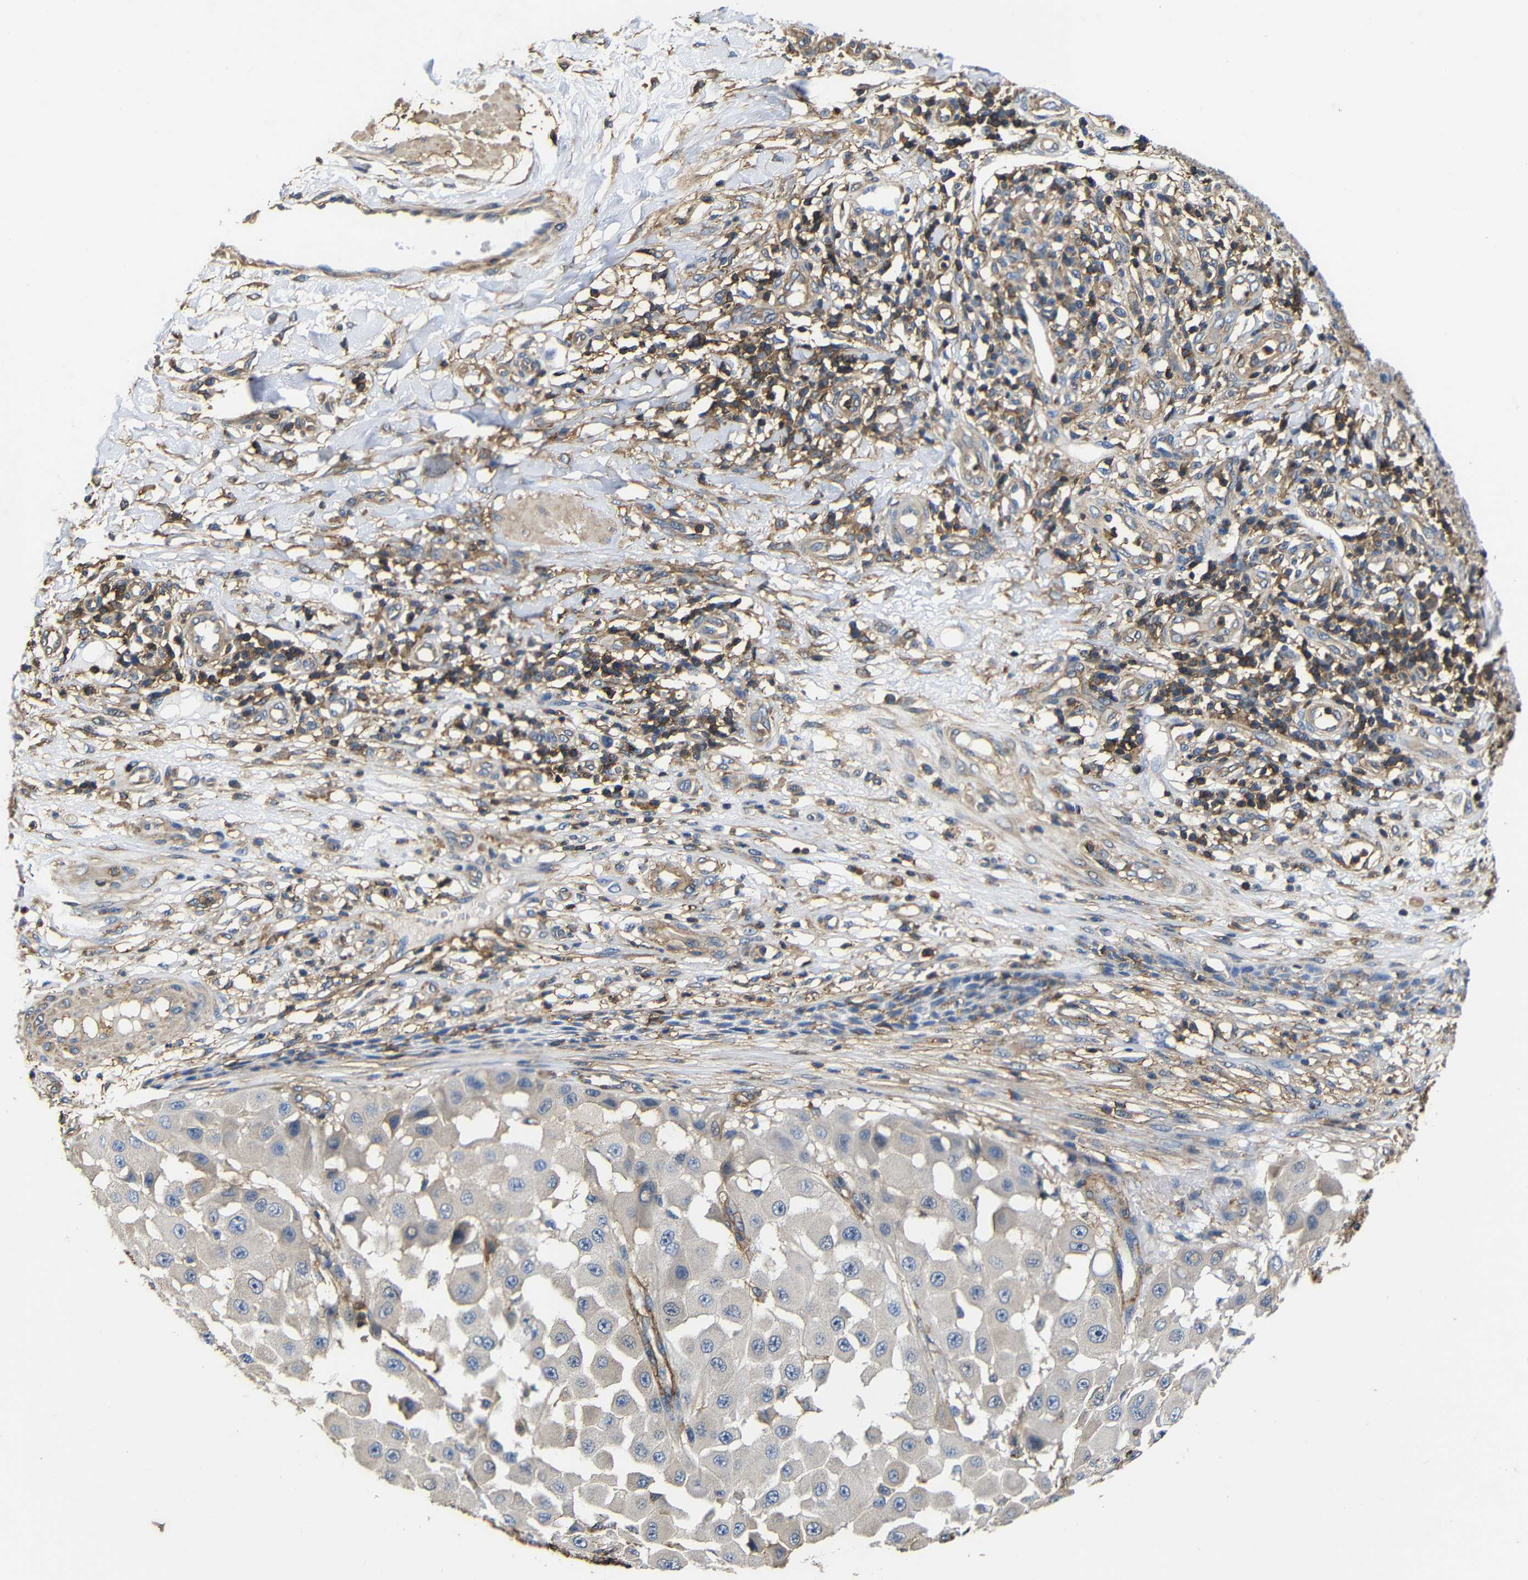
{"staining": {"intensity": "negative", "quantity": "none", "location": "none"}, "tissue": "melanoma", "cell_type": "Tumor cells", "image_type": "cancer", "snomed": [{"axis": "morphology", "description": "Malignant melanoma, NOS"}, {"axis": "topography", "description": "Skin"}], "caption": "Melanoma was stained to show a protein in brown. There is no significant expression in tumor cells. Brightfield microscopy of IHC stained with DAB (3,3'-diaminobenzidine) (brown) and hematoxylin (blue), captured at high magnification.", "gene": "PI4KA", "patient": {"sex": "female", "age": 81}}